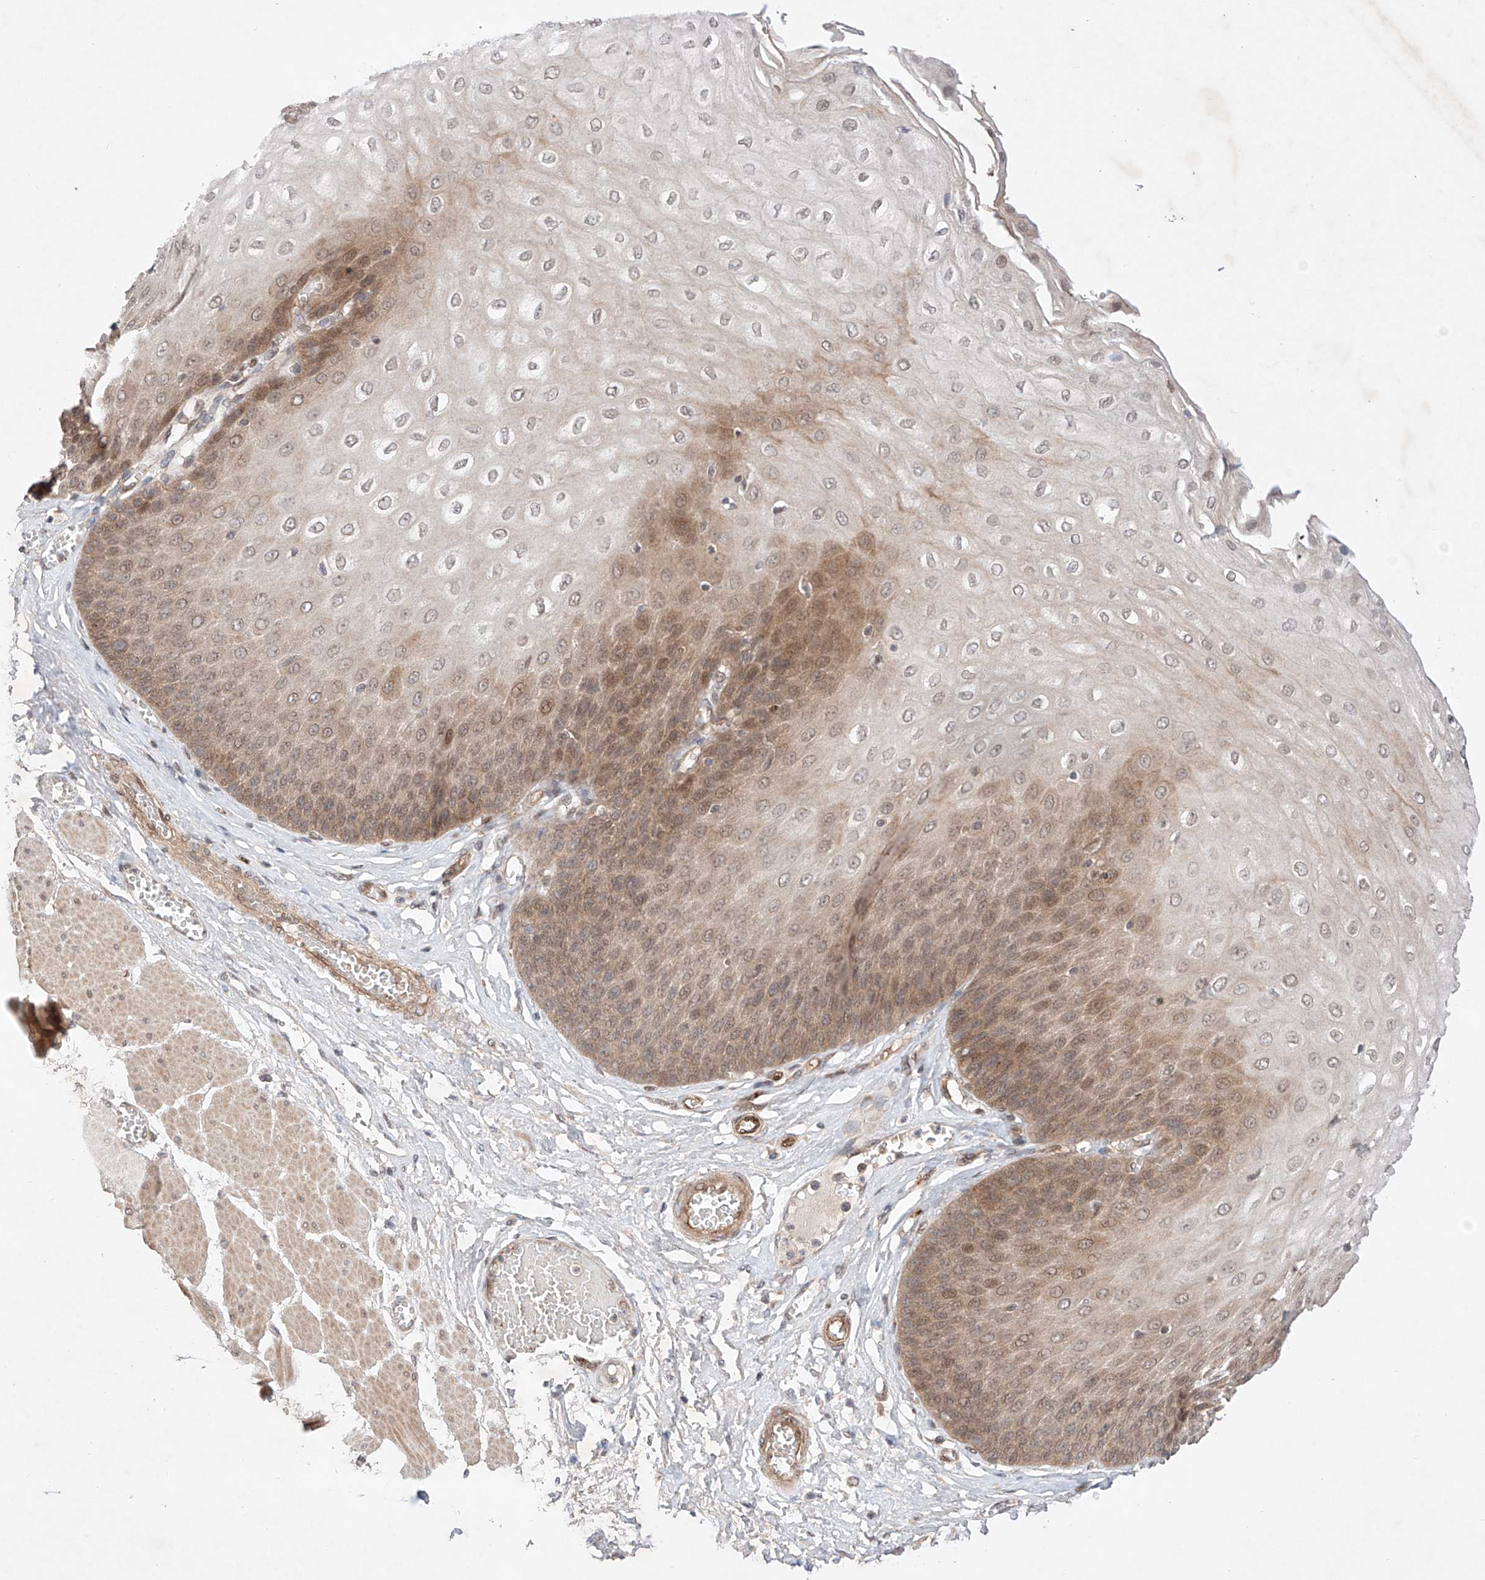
{"staining": {"intensity": "moderate", "quantity": "25%-75%", "location": "cytoplasmic/membranous,nuclear"}, "tissue": "esophagus", "cell_type": "Squamous epithelial cells", "image_type": "normal", "snomed": [{"axis": "morphology", "description": "Normal tissue, NOS"}, {"axis": "topography", "description": "Esophagus"}], "caption": "Human esophagus stained with a protein marker shows moderate staining in squamous epithelial cells.", "gene": "ZNF124", "patient": {"sex": "male", "age": 60}}